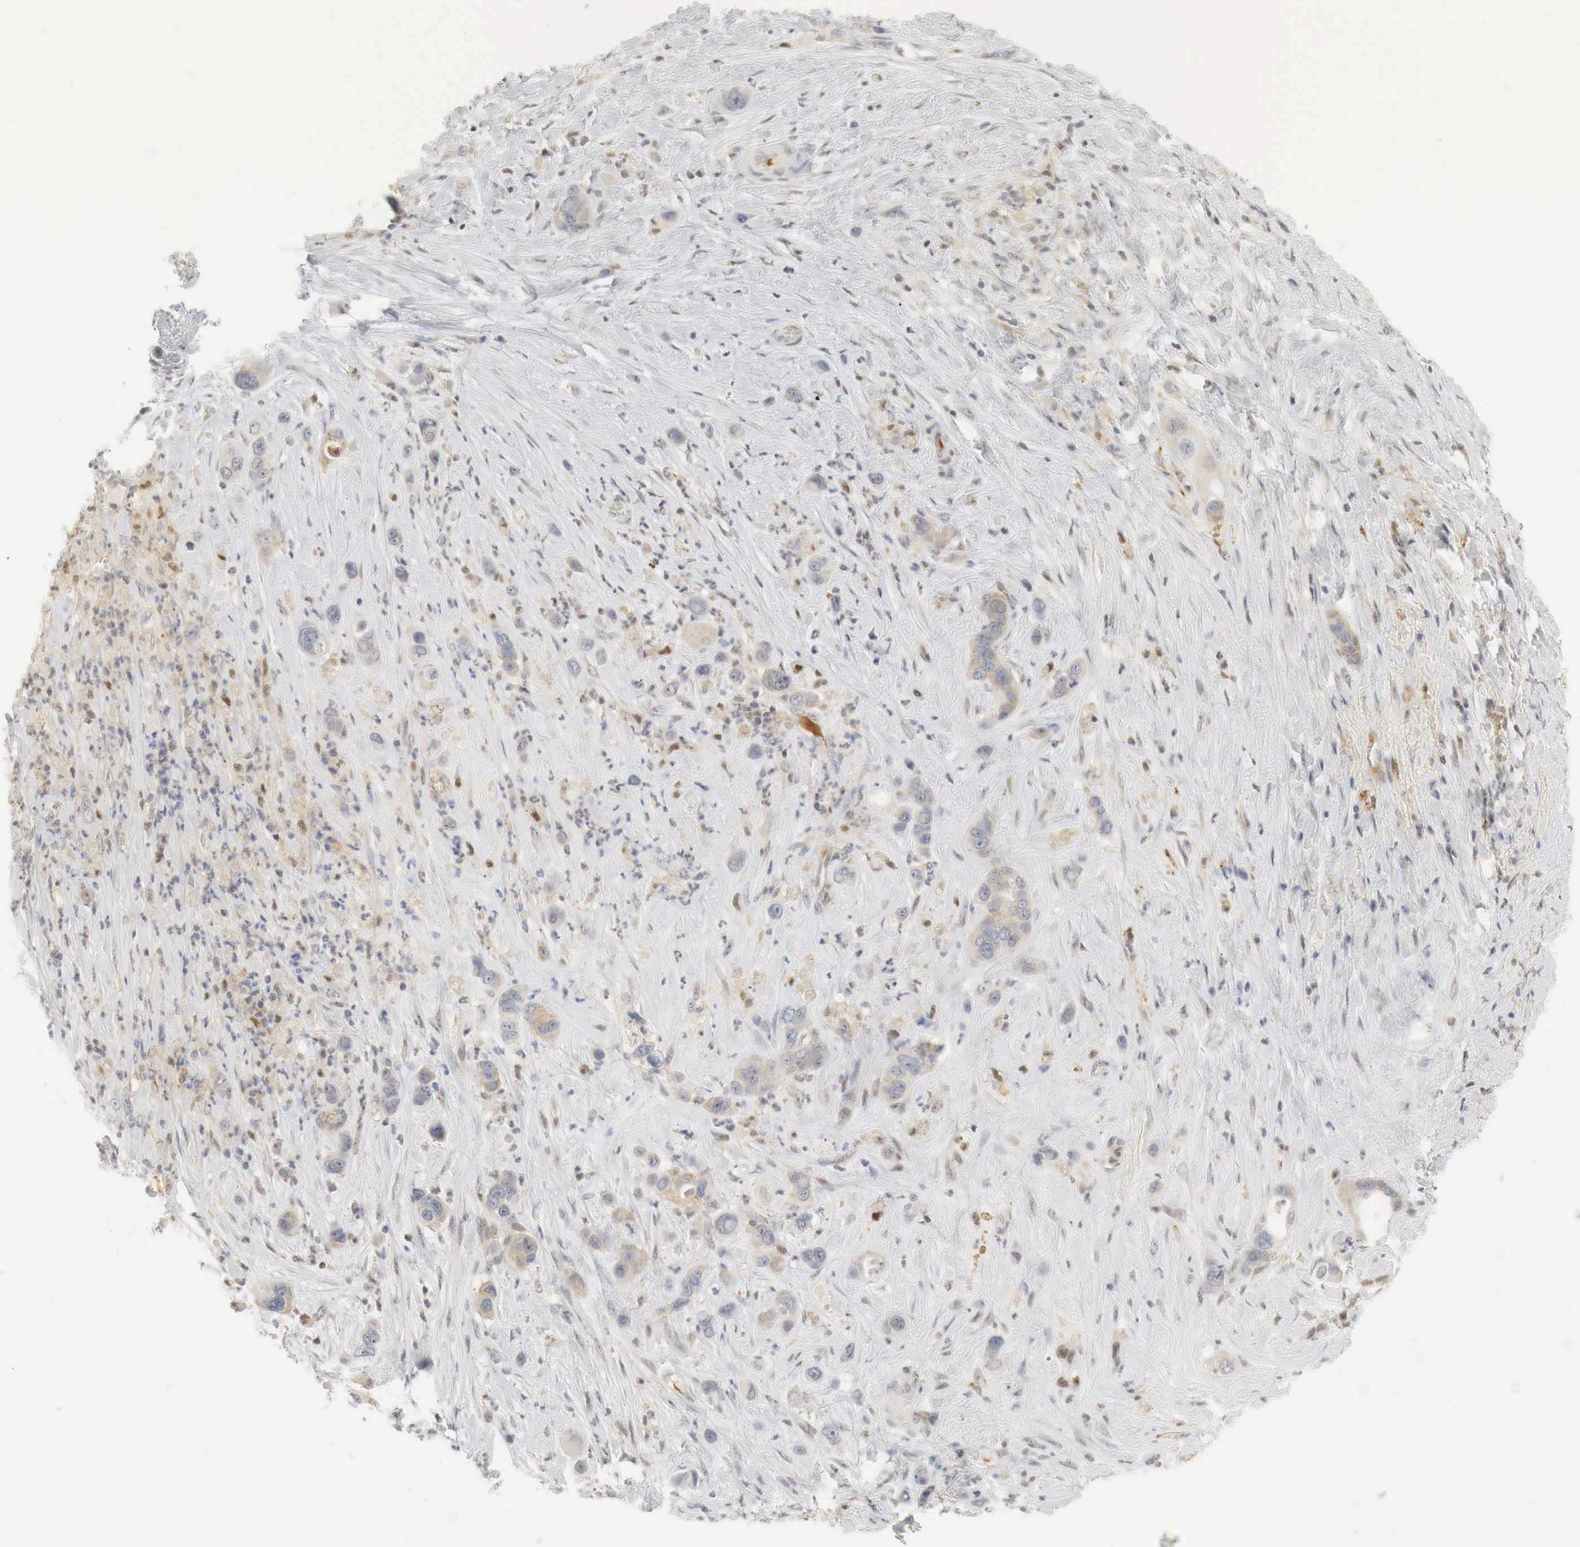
{"staining": {"intensity": "moderate", "quantity": "25%-75%", "location": "cytoplasmic/membranous,nuclear"}, "tissue": "liver cancer", "cell_type": "Tumor cells", "image_type": "cancer", "snomed": [{"axis": "morphology", "description": "Cholangiocarcinoma"}, {"axis": "topography", "description": "Liver"}], "caption": "High-power microscopy captured an immunohistochemistry image of liver cancer, revealing moderate cytoplasmic/membranous and nuclear staining in approximately 25%-75% of tumor cells.", "gene": "MYC", "patient": {"sex": "female", "age": 79}}